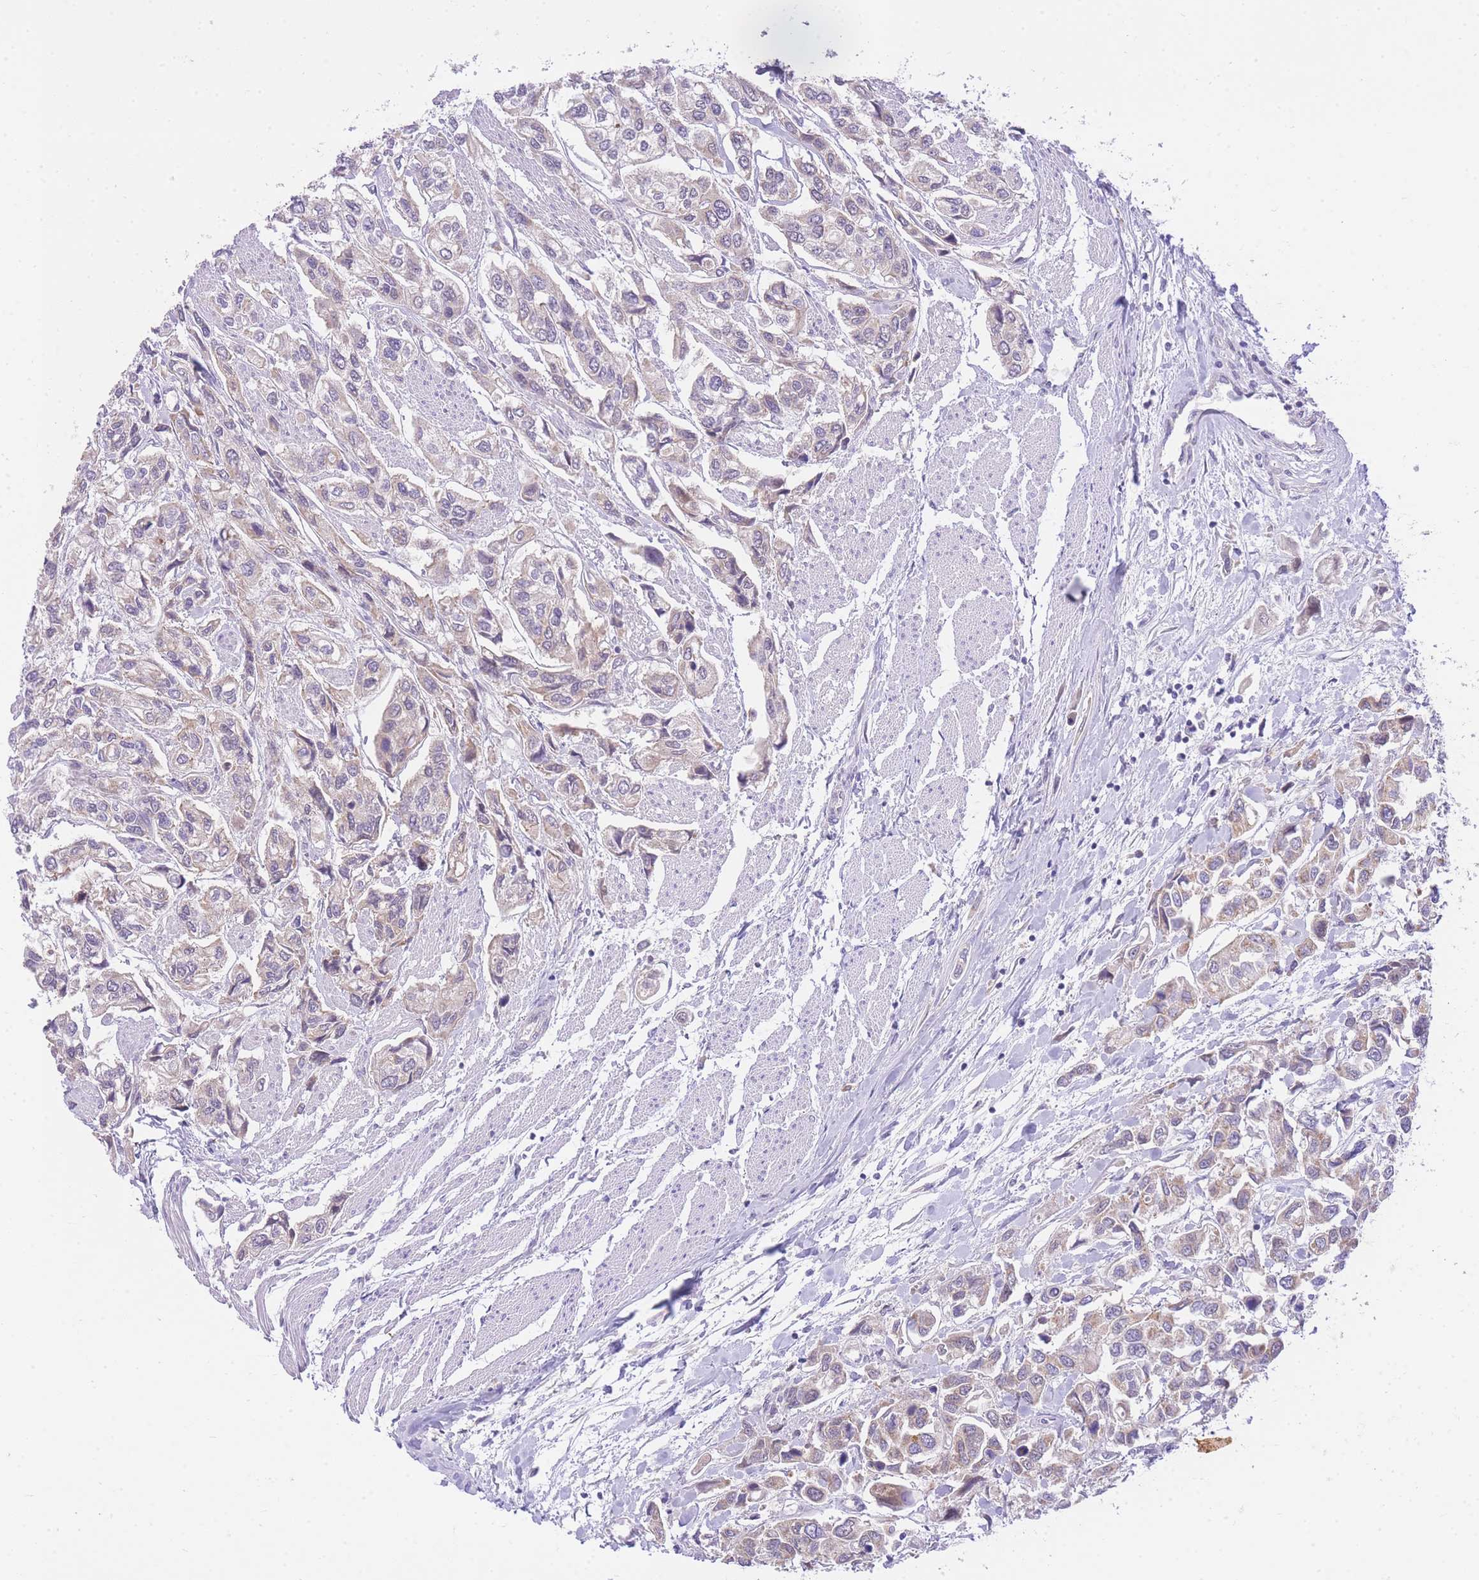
{"staining": {"intensity": "weak", "quantity": "25%-75%", "location": "cytoplasmic/membranous"}, "tissue": "urothelial cancer", "cell_type": "Tumor cells", "image_type": "cancer", "snomed": [{"axis": "morphology", "description": "Urothelial carcinoma, High grade"}, {"axis": "topography", "description": "Urinary bladder"}], "caption": "The photomicrograph exhibits immunohistochemical staining of urothelial cancer. There is weak cytoplasmic/membranous positivity is identified in about 25%-75% of tumor cells.", "gene": "UBXN7", "patient": {"sex": "male", "age": 67}}